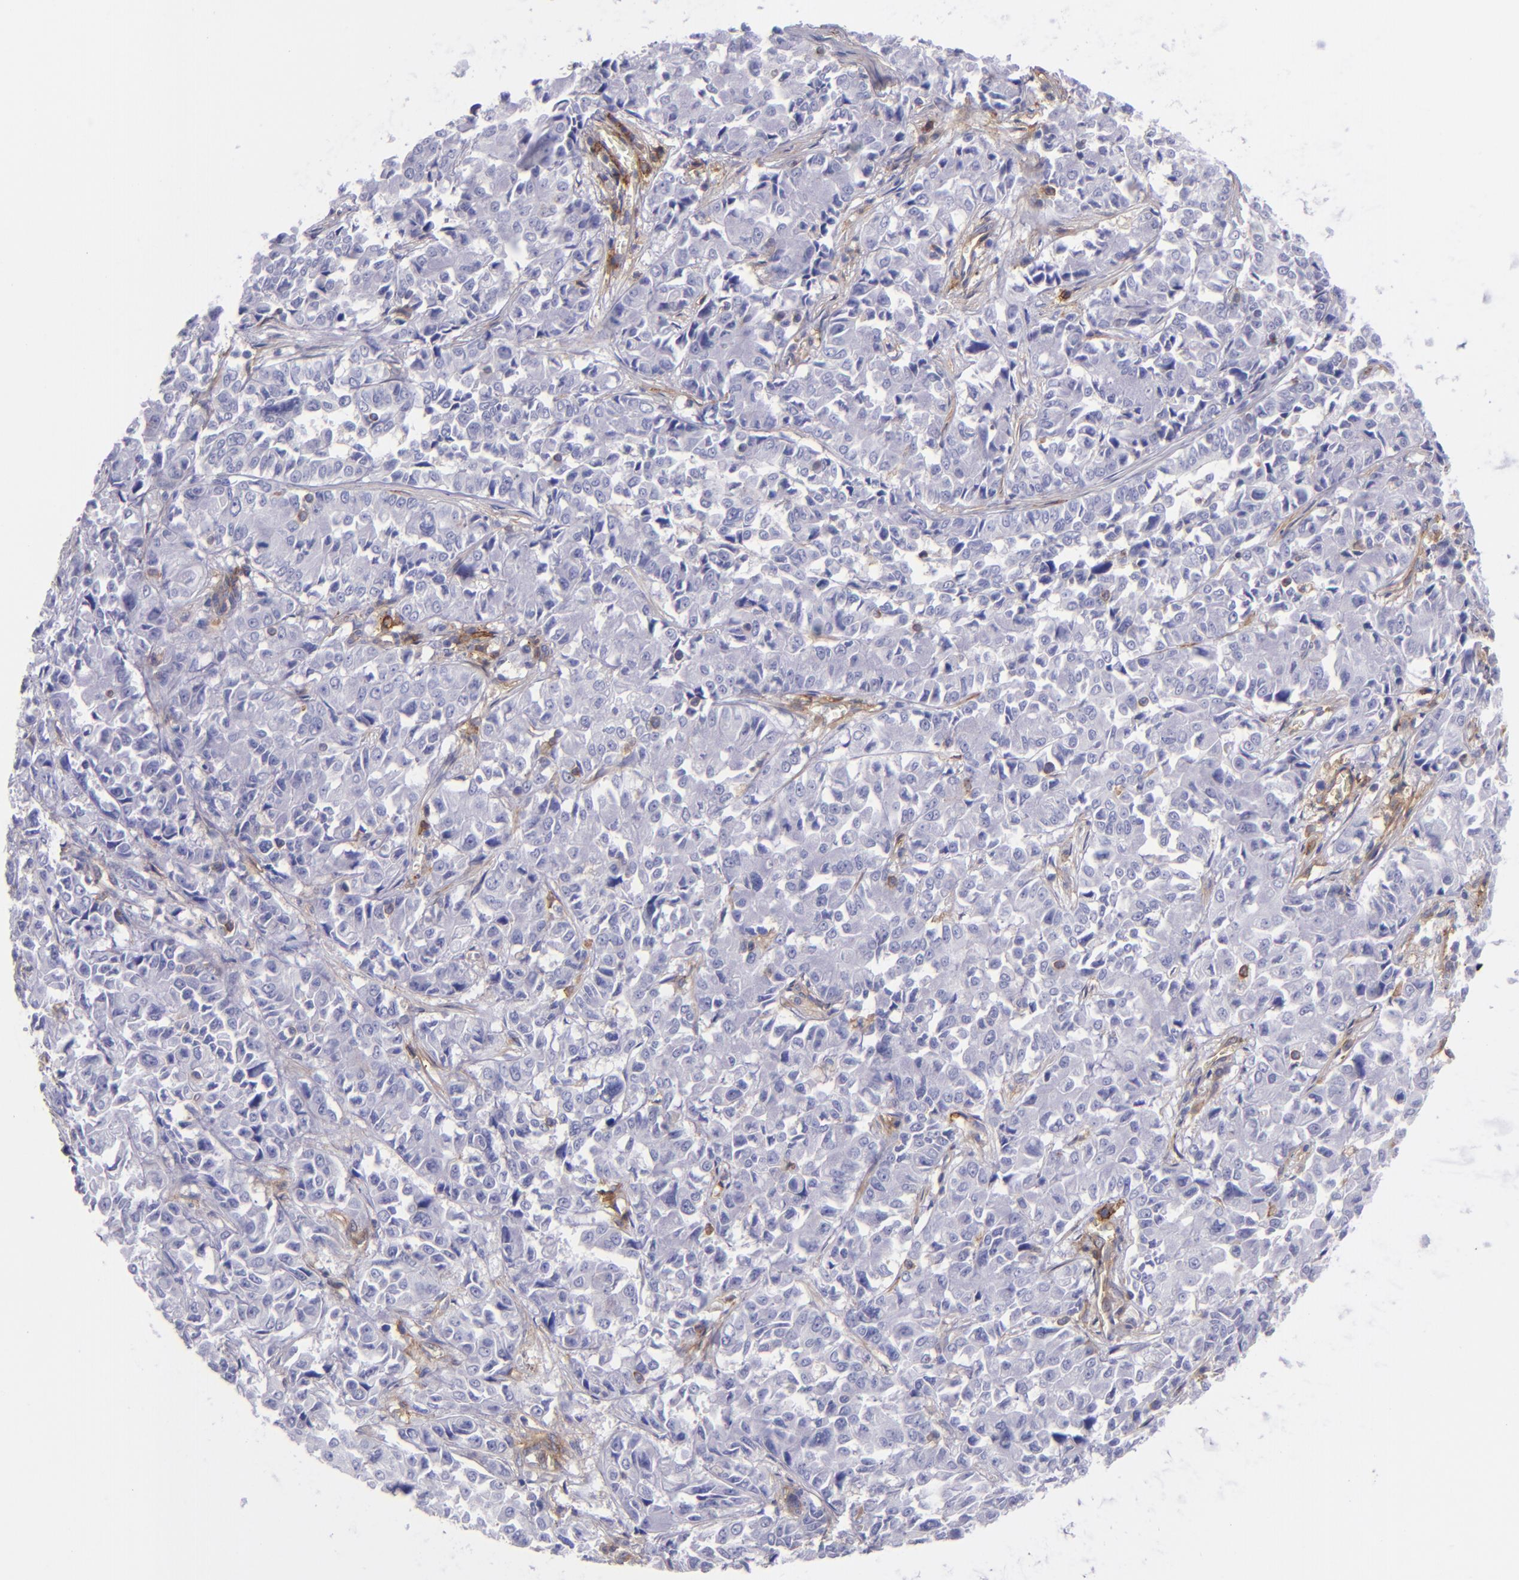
{"staining": {"intensity": "negative", "quantity": "none", "location": "none"}, "tissue": "pancreatic cancer", "cell_type": "Tumor cells", "image_type": "cancer", "snomed": [{"axis": "morphology", "description": "Adenocarcinoma, NOS"}, {"axis": "topography", "description": "Pancreas"}], "caption": "Protein analysis of pancreatic cancer reveals no significant staining in tumor cells. (DAB (3,3'-diaminobenzidine) immunohistochemistry with hematoxylin counter stain).", "gene": "ENTPD1", "patient": {"sex": "female", "age": 52}}